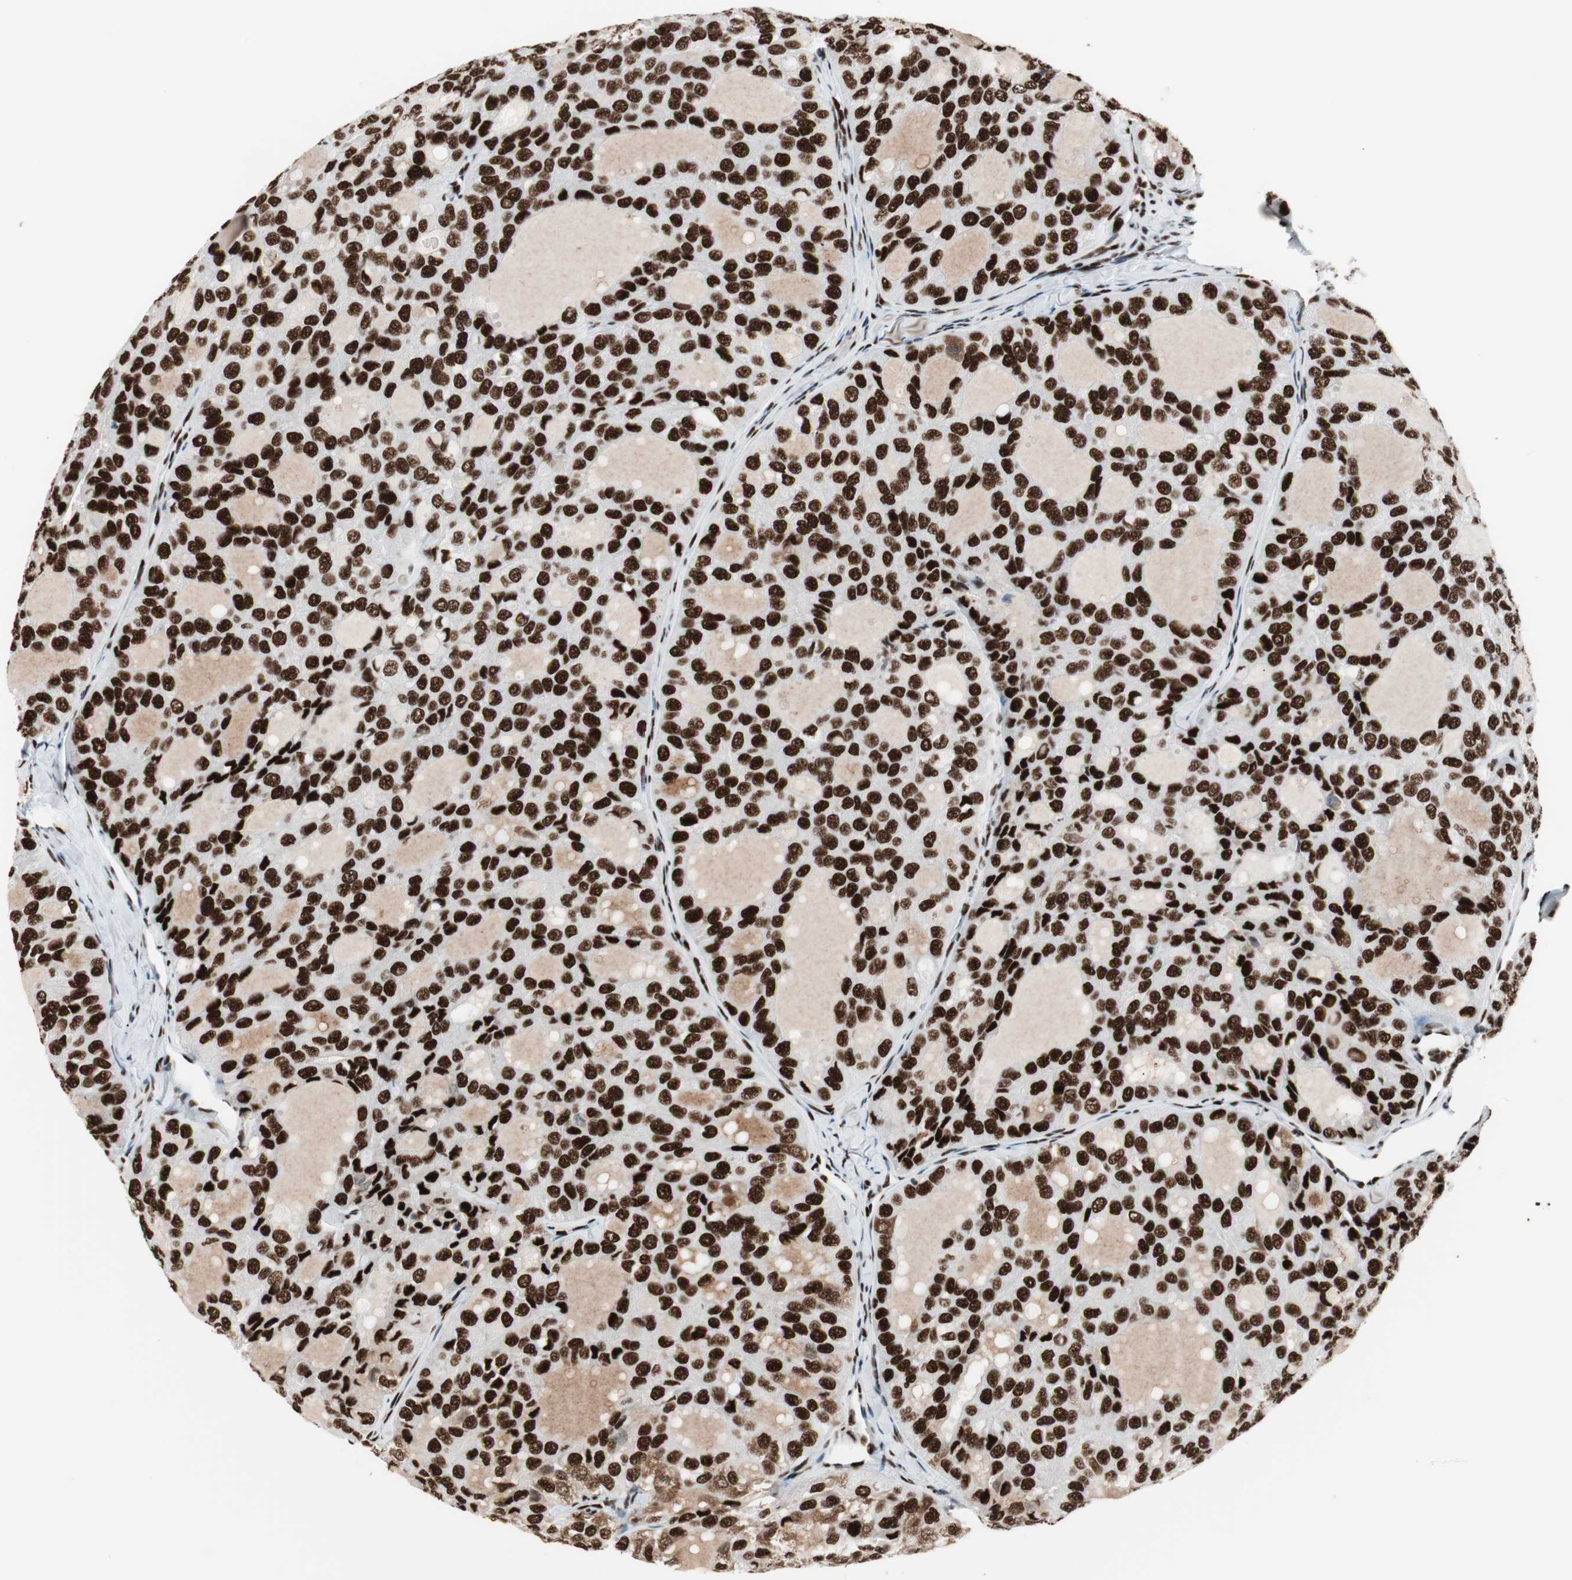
{"staining": {"intensity": "strong", "quantity": ">75%", "location": "nuclear"}, "tissue": "thyroid cancer", "cell_type": "Tumor cells", "image_type": "cancer", "snomed": [{"axis": "morphology", "description": "Follicular adenoma carcinoma, NOS"}, {"axis": "topography", "description": "Thyroid gland"}], "caption": "Strong nuclear expression is seen in approximately >75% of tumor cells in thyroid follicular adenoma carcinoma.", "gene": "PSME3", "patient": {"sex": "male", "age": 75}}